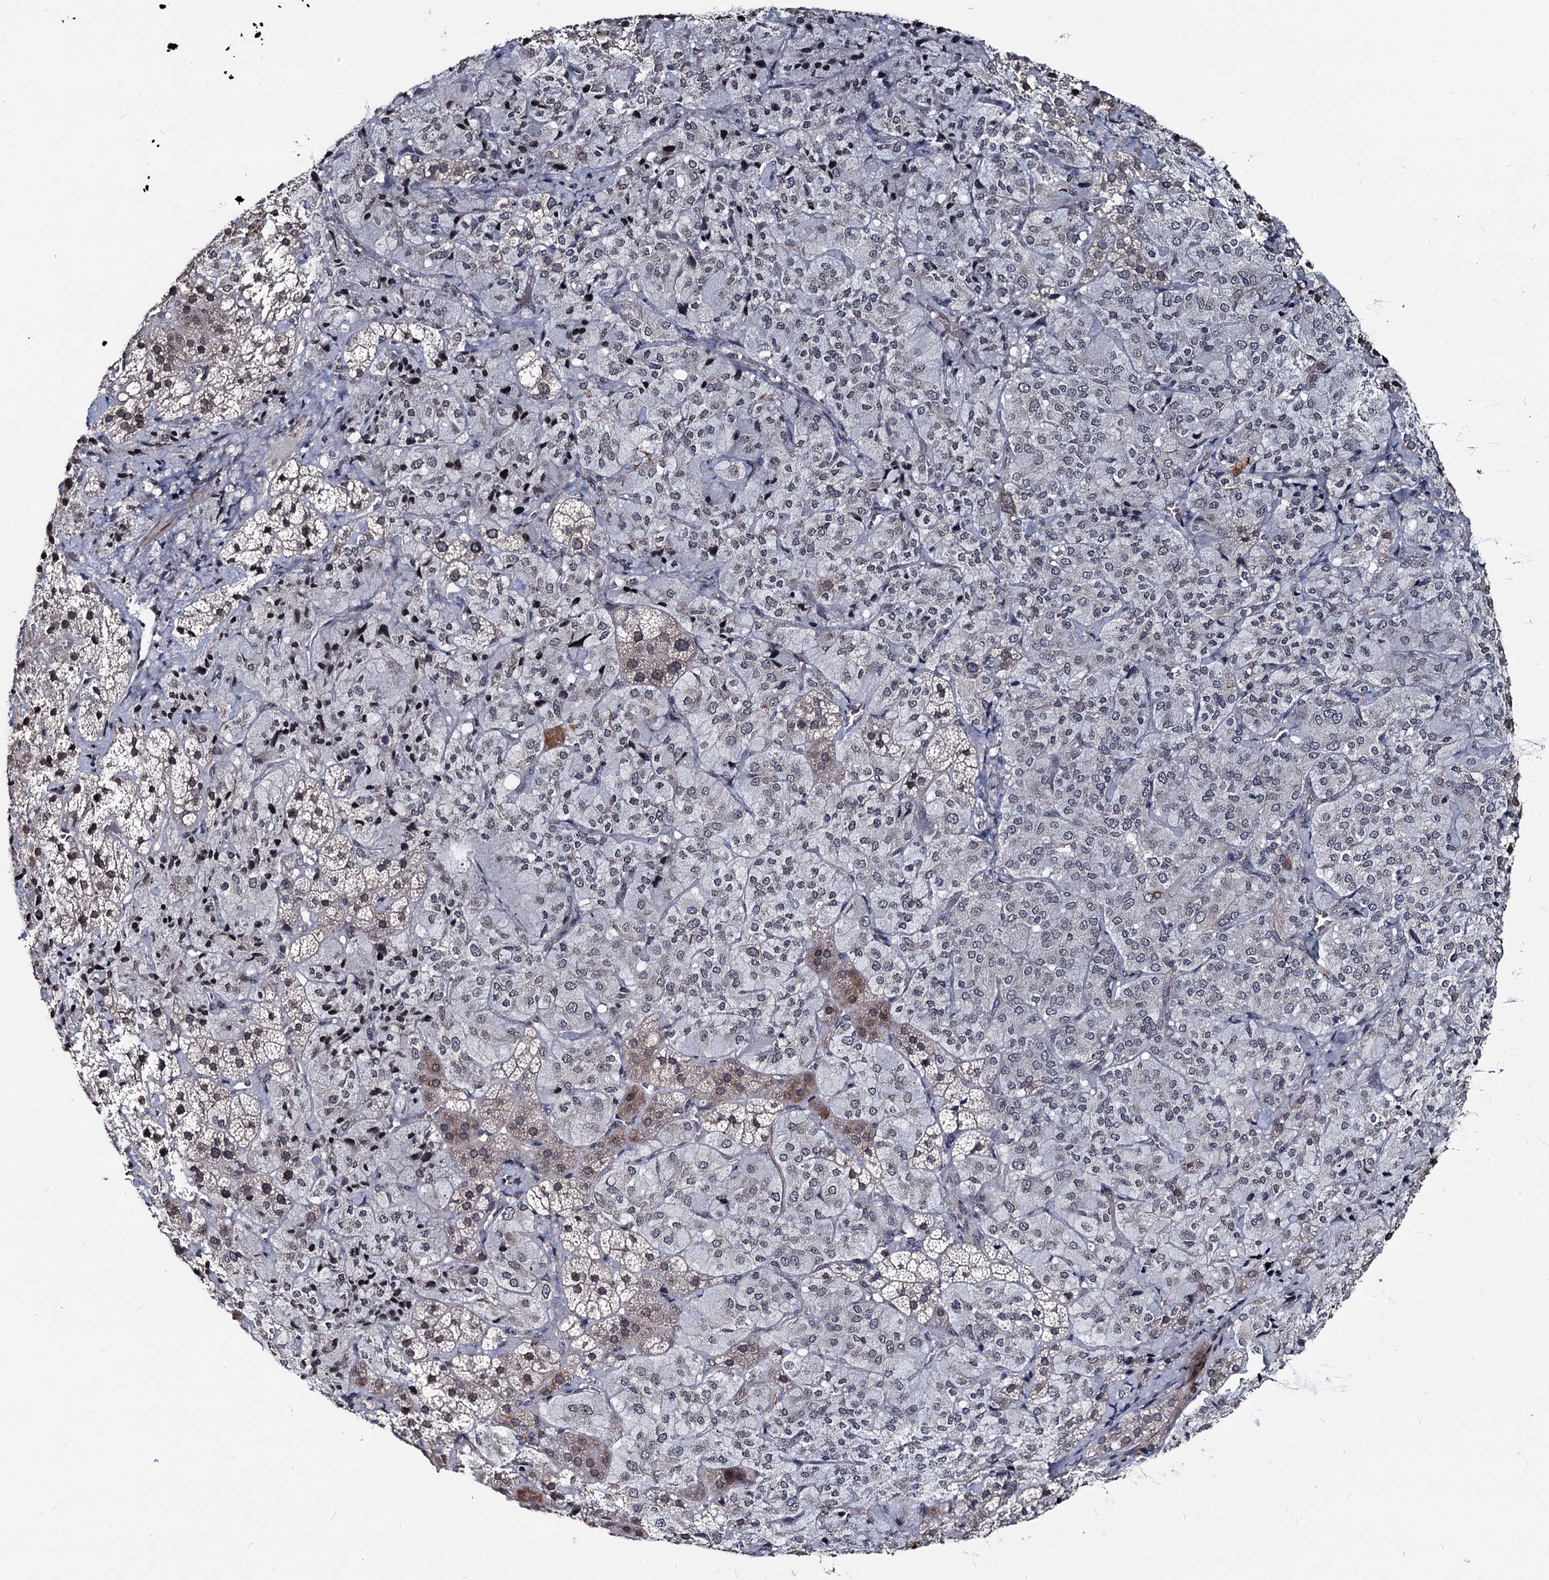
{"staining": {"intensity": "weak", "quantity": "25%-75%", "location": "cytoplasmic/membranous,nuclear"}, "tissue": "adrenal gland", "cell_type": "Glandular cells", "image_type": "normal", "snomed": [{"axis": "morphology", "description": "Normal tissue, NOS"}, {"axis": "topography", "description": "Adrenal gland"}], "caption": "IHC photomicrograph of normal adrenal gland: adrenal gland stained using immunohistochemistry (IHC) reveals low levels of weak protein expression localized specifically in the cytoplasmic/membranous,nuclear of glandular cells, appearing as a cytoplasmic/membranous,nuclear brown color.", "gene": "RNF6", "patient": {"sex": "female", "age": 44}}